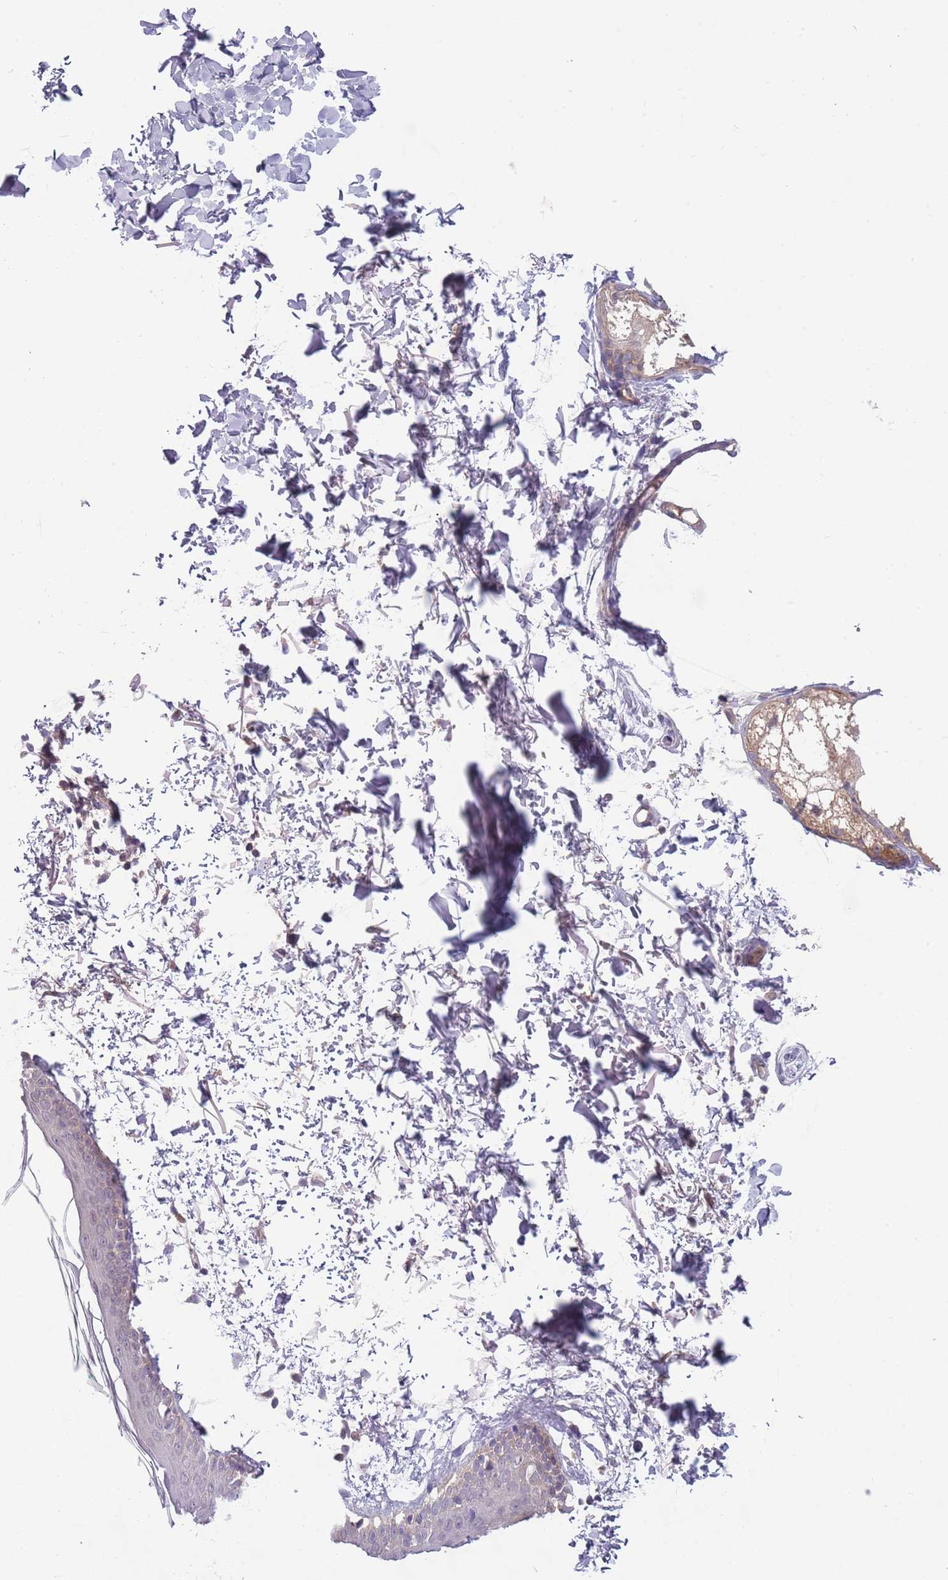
{"staining": {"intensity": "negative", "quantity": "none", "location": "none"}, "tissue": "skin", "cell_type": "Fibroblasts", "image_type": "normal", "snomed": [{"axis": "morphology", "description": "Normal tissue, NOS"}, {"axis": "topography", "description": "Skin"}], "caption": "Immunohistochemistry photomicrograph of benign skin: skin stained with DAB shows no significant protein expression in fibroblasts. Nuclei are stained in blue.", "gene": "SKOR2", "patient": {"sex": "male", "age": 66}}